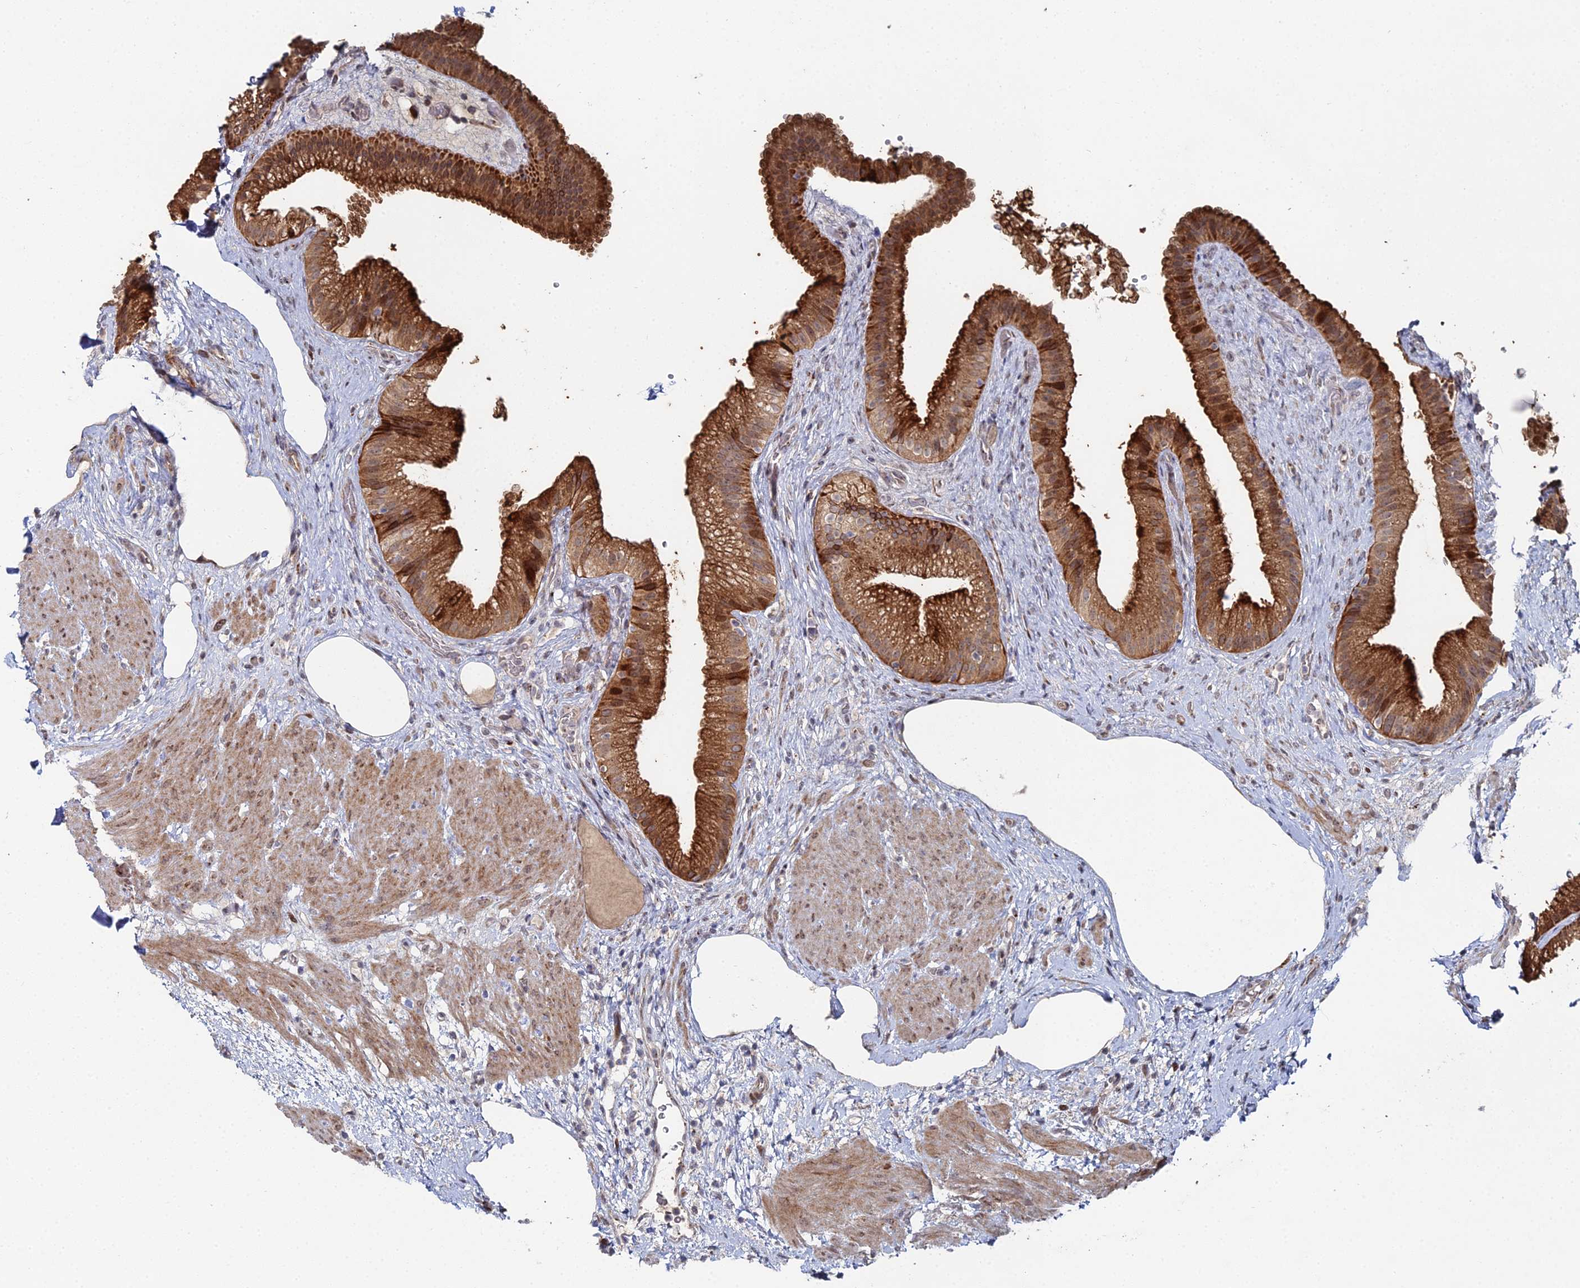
{"staining": {"intensity": "strong", "quantity": ">75%", "location": "cytoplasmic/membranous"}, "tissue": "gallbladder", "cell_type": "Glandular cells", "image_type": "normal", "snomed": [{"axis": "morphology", "description": "Normal tissue, NOS"}, {"axis": "morphology", "description": "Inflammation, NOS"}, {"axis": "topography", "description": "Gallbladder"}], "caption": "A histopathology image of human gallbladder stained for a protein demonstrates strong cytoplasmic/membranous brown staining in glandular cells.", "gene": "SGMS1", "patient": {"sex": "male", "age": 51}}